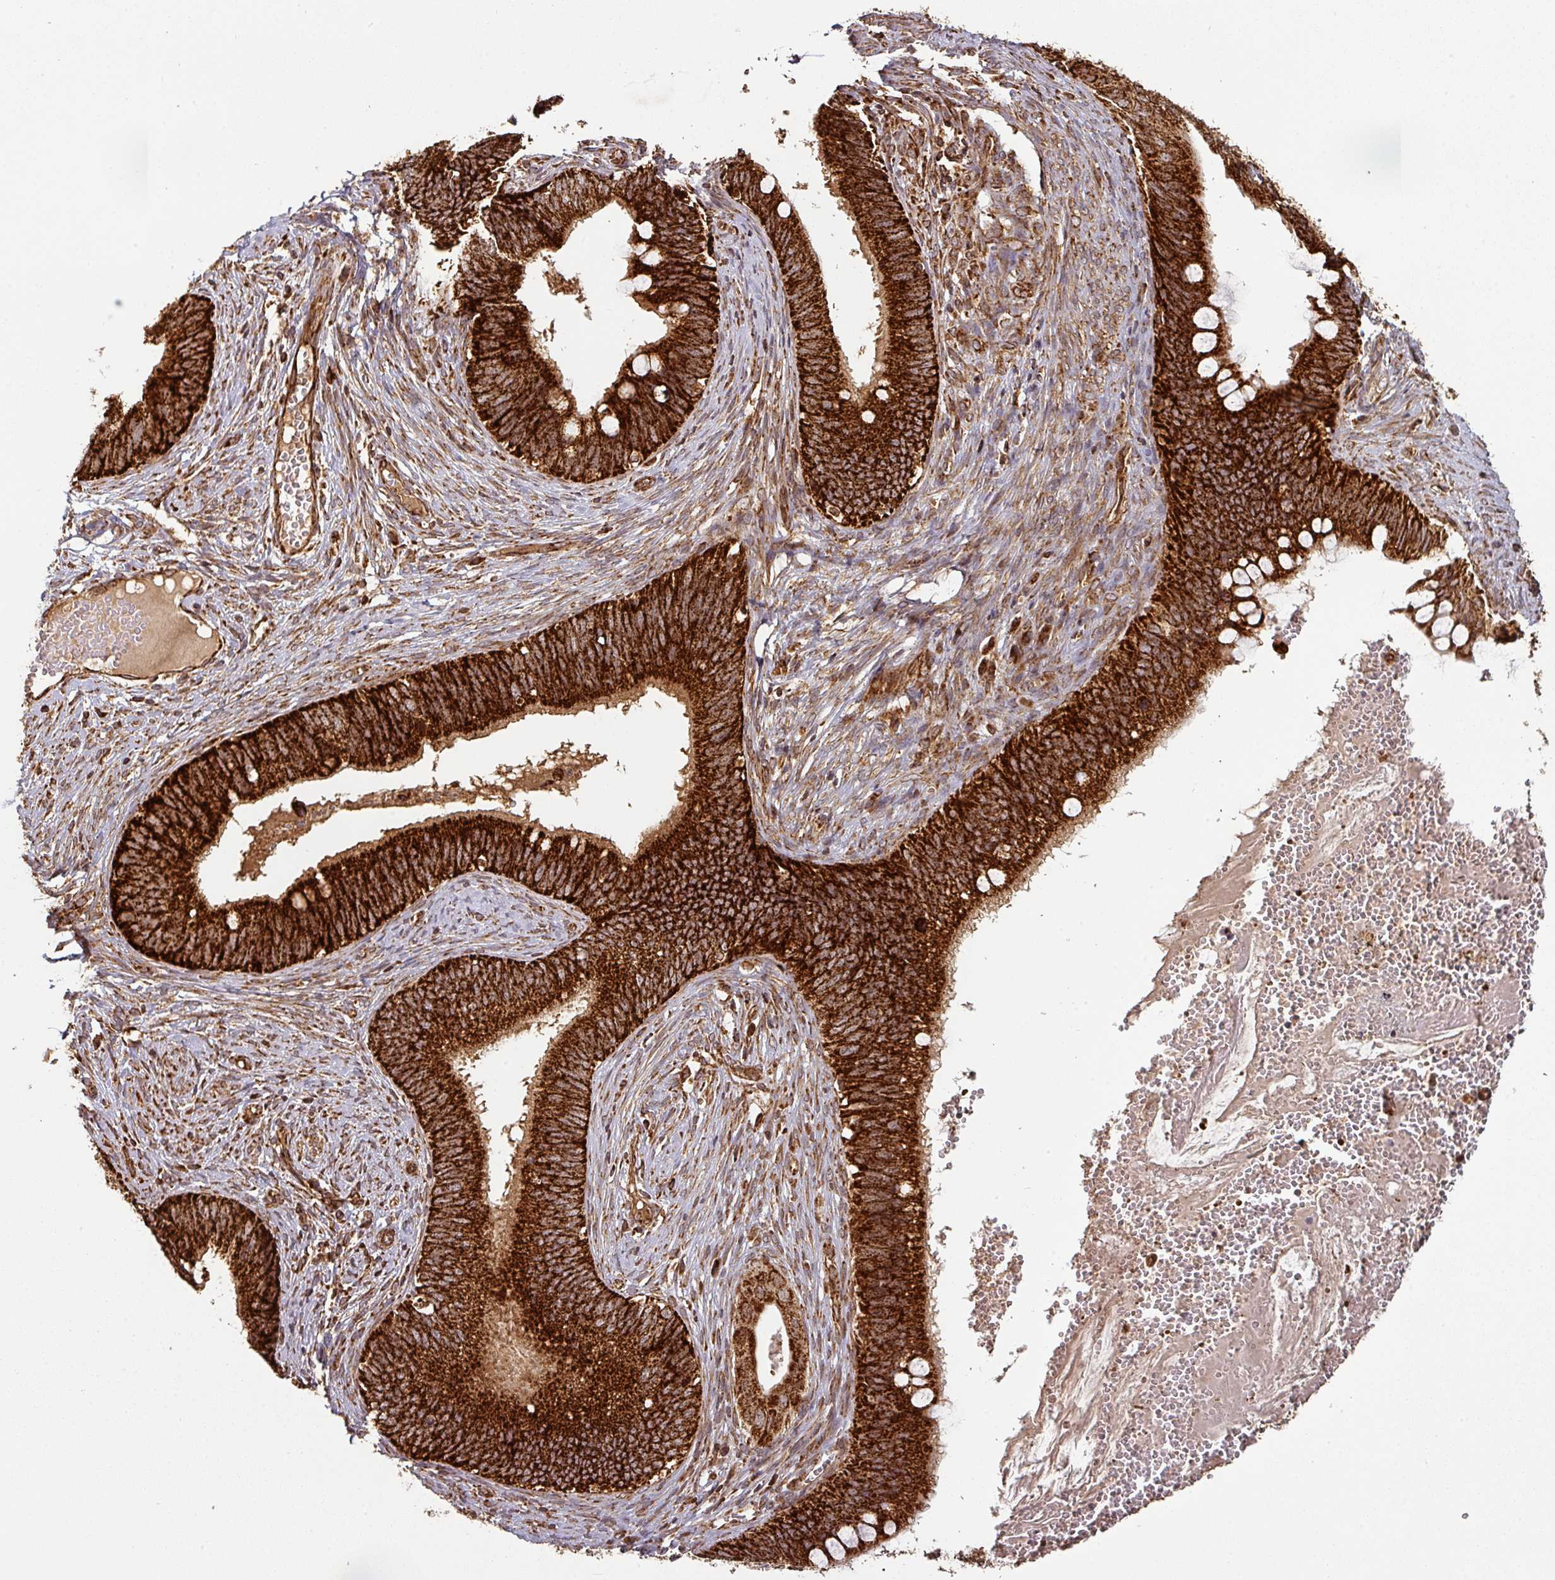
{"staining": {"intensity": "strong", "quantity": ">75%", "location": "cytoplasmic/membranous"}, "tissue": "cervical cancer", "cell_type": "Tumor cells", "image_type": "cancer", "snomed": [{"axis": "morphology", "description": "Adenocarcinoma, NOS"}, {"axis": "topography", "description": "Cervix"}], "caption": "An immunohistochemistry (IHC) histopathology image of neoplastic tissue is shown. Protein staining in brown shows strong cytoplasmic/membranous positivity in cervical cancer within tumor cells.", "gene": "TRAP1", "patient": {"sex": "female", "age": 42}}